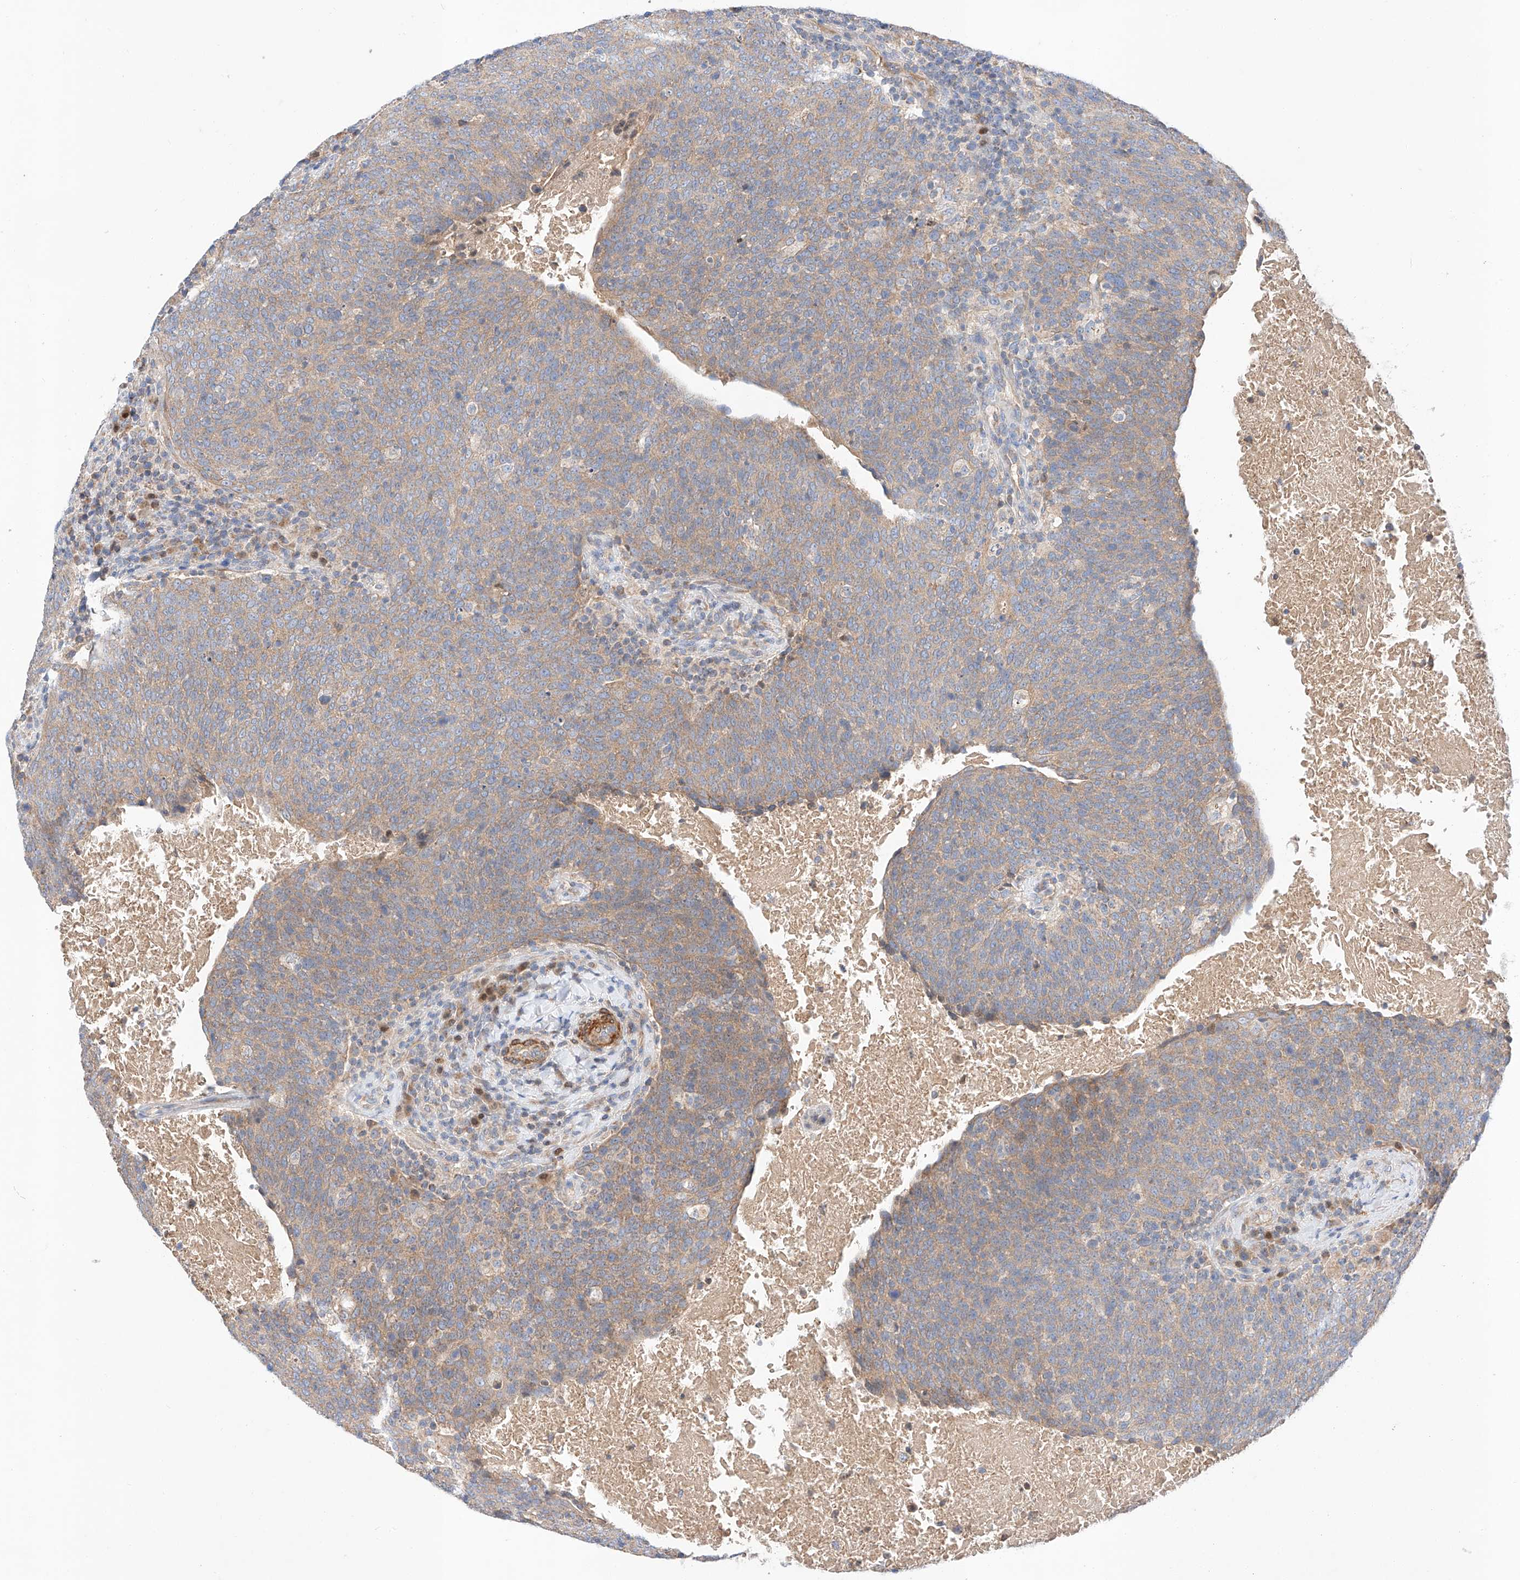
{"staining": {"intensity": "moderate", "quantity": ">75%", "location": "cytoplasmic/membranous"}, "tissue": "head and neck cancer", "cell_type": "Tumor cells", "image_type": "cancer", "snomed": [{"axis": "morphology", "description": "Squamous cell carcinoma, NOS"}, {"axis": "morphology", "description": "Squamous cell carcinoma, metastatic, NOS"}, {"axis": "topography", "description": "Lymph node"}, {"axis": "topography", "description": "Head-Neck"}], "caption": "Tumor cells exhibit medium levels of moderate cytoplasmic/membranous staining in about >75% of cells in head and neck cancer (squamous cell carcinoma).", "gene": "C6orf118", "patient": {"sex": "male", "age": 62}}